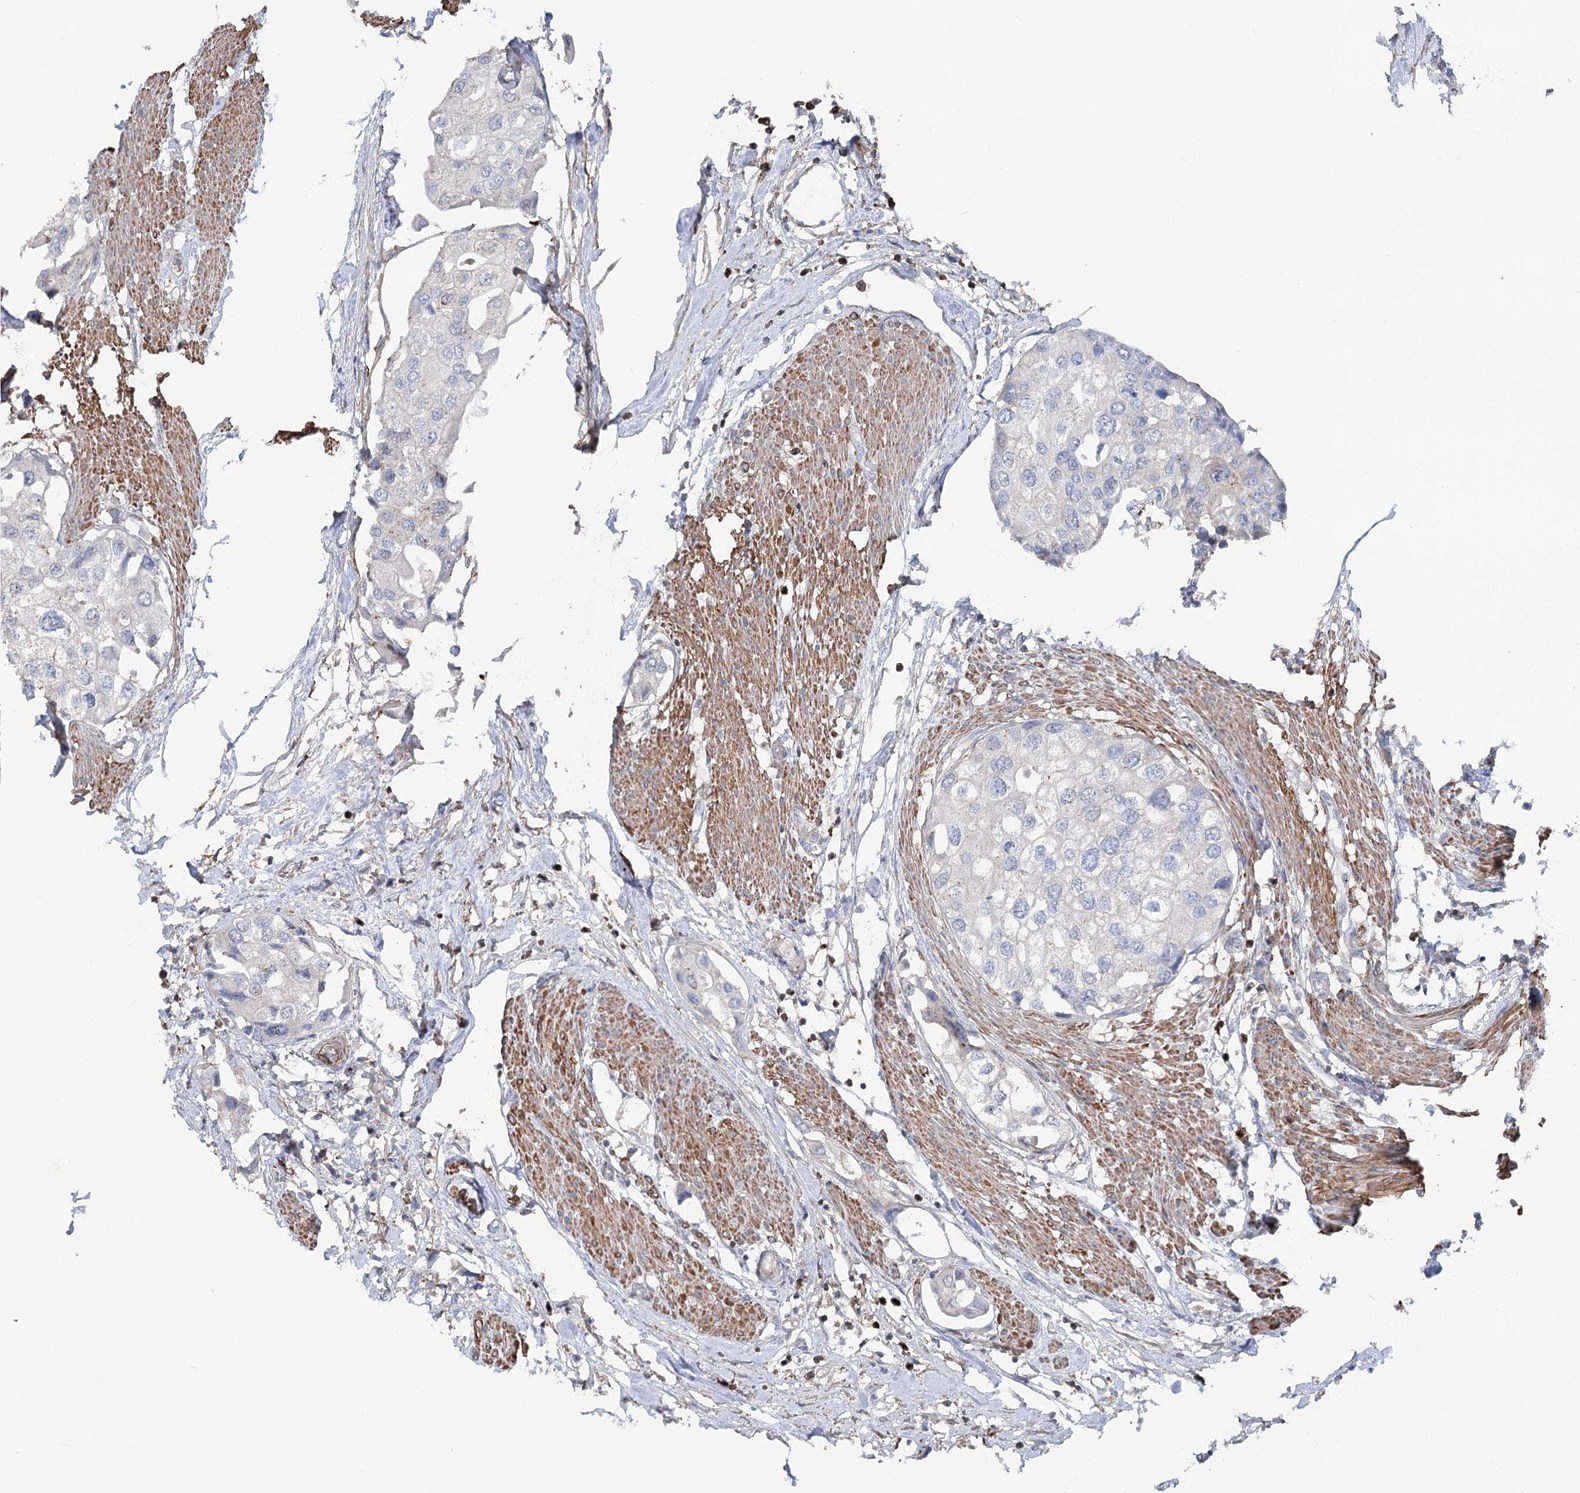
{"staining": {"intensity": "negative", "quantity": "none", "location": "none"}, "tissue": "urothelial cancer", "cell_type": "Tumor cells", "image_type": "cancer", "snomed": [{"axis": "morphology", "description": "Urothelial carcinoma, High grade"}, {"axis": "topography", "description": "Urinary bladder"}], "caption": "Immunohistochemistry image of human urothelial cancer stained for a protein (brown), which reveals no expression in tumor cells. The staining was performed using DAB to visualize the protein expression in brown, while the nuclei were stained in blue with hematoxylin (Magnification: 20x).", "gene": "LARP1B", "patient": {"sex": "male", "age": 64}}